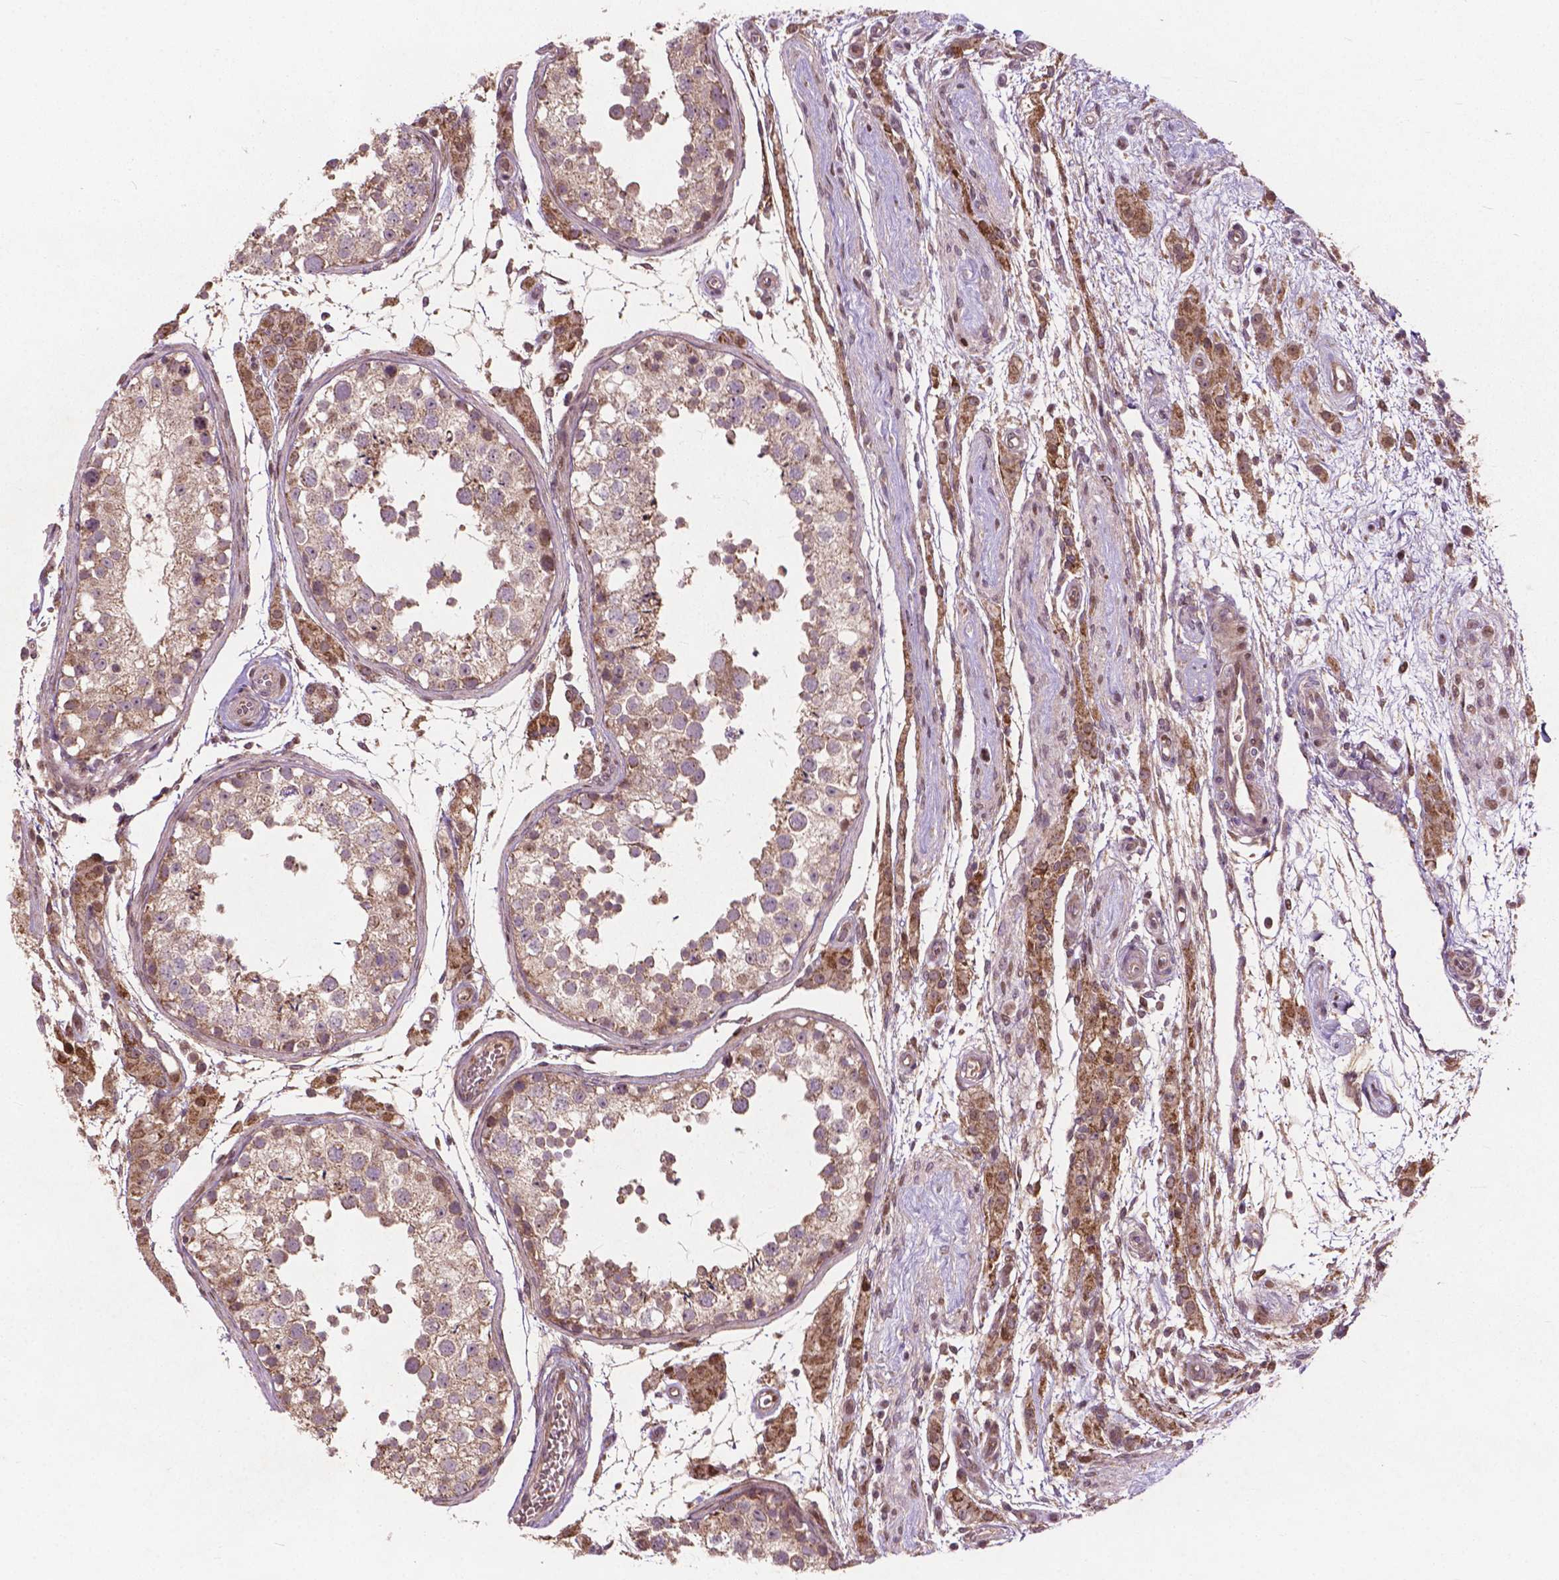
{"staining": {"intensity": "weak", "quantity": "<25%", "location": "nuclear"}, "tissue": "testis", "cell_type": "Cells in seminiferous ducts", "image_type": "normal", "snomed": [{"axis": "morphology", "description": "Normal tissue, NOS"}, {"axis": "morphology", "description": "Seminoma, NOS"}, {"axis": "topography", "description": "Testis"}], "caption": "Histopathology image shows no protein expression in cells in seminiferous ducts of unremarkable testis.", "gene": "B3GALNT2", "patient": {"sex": "male", "age": 29}}